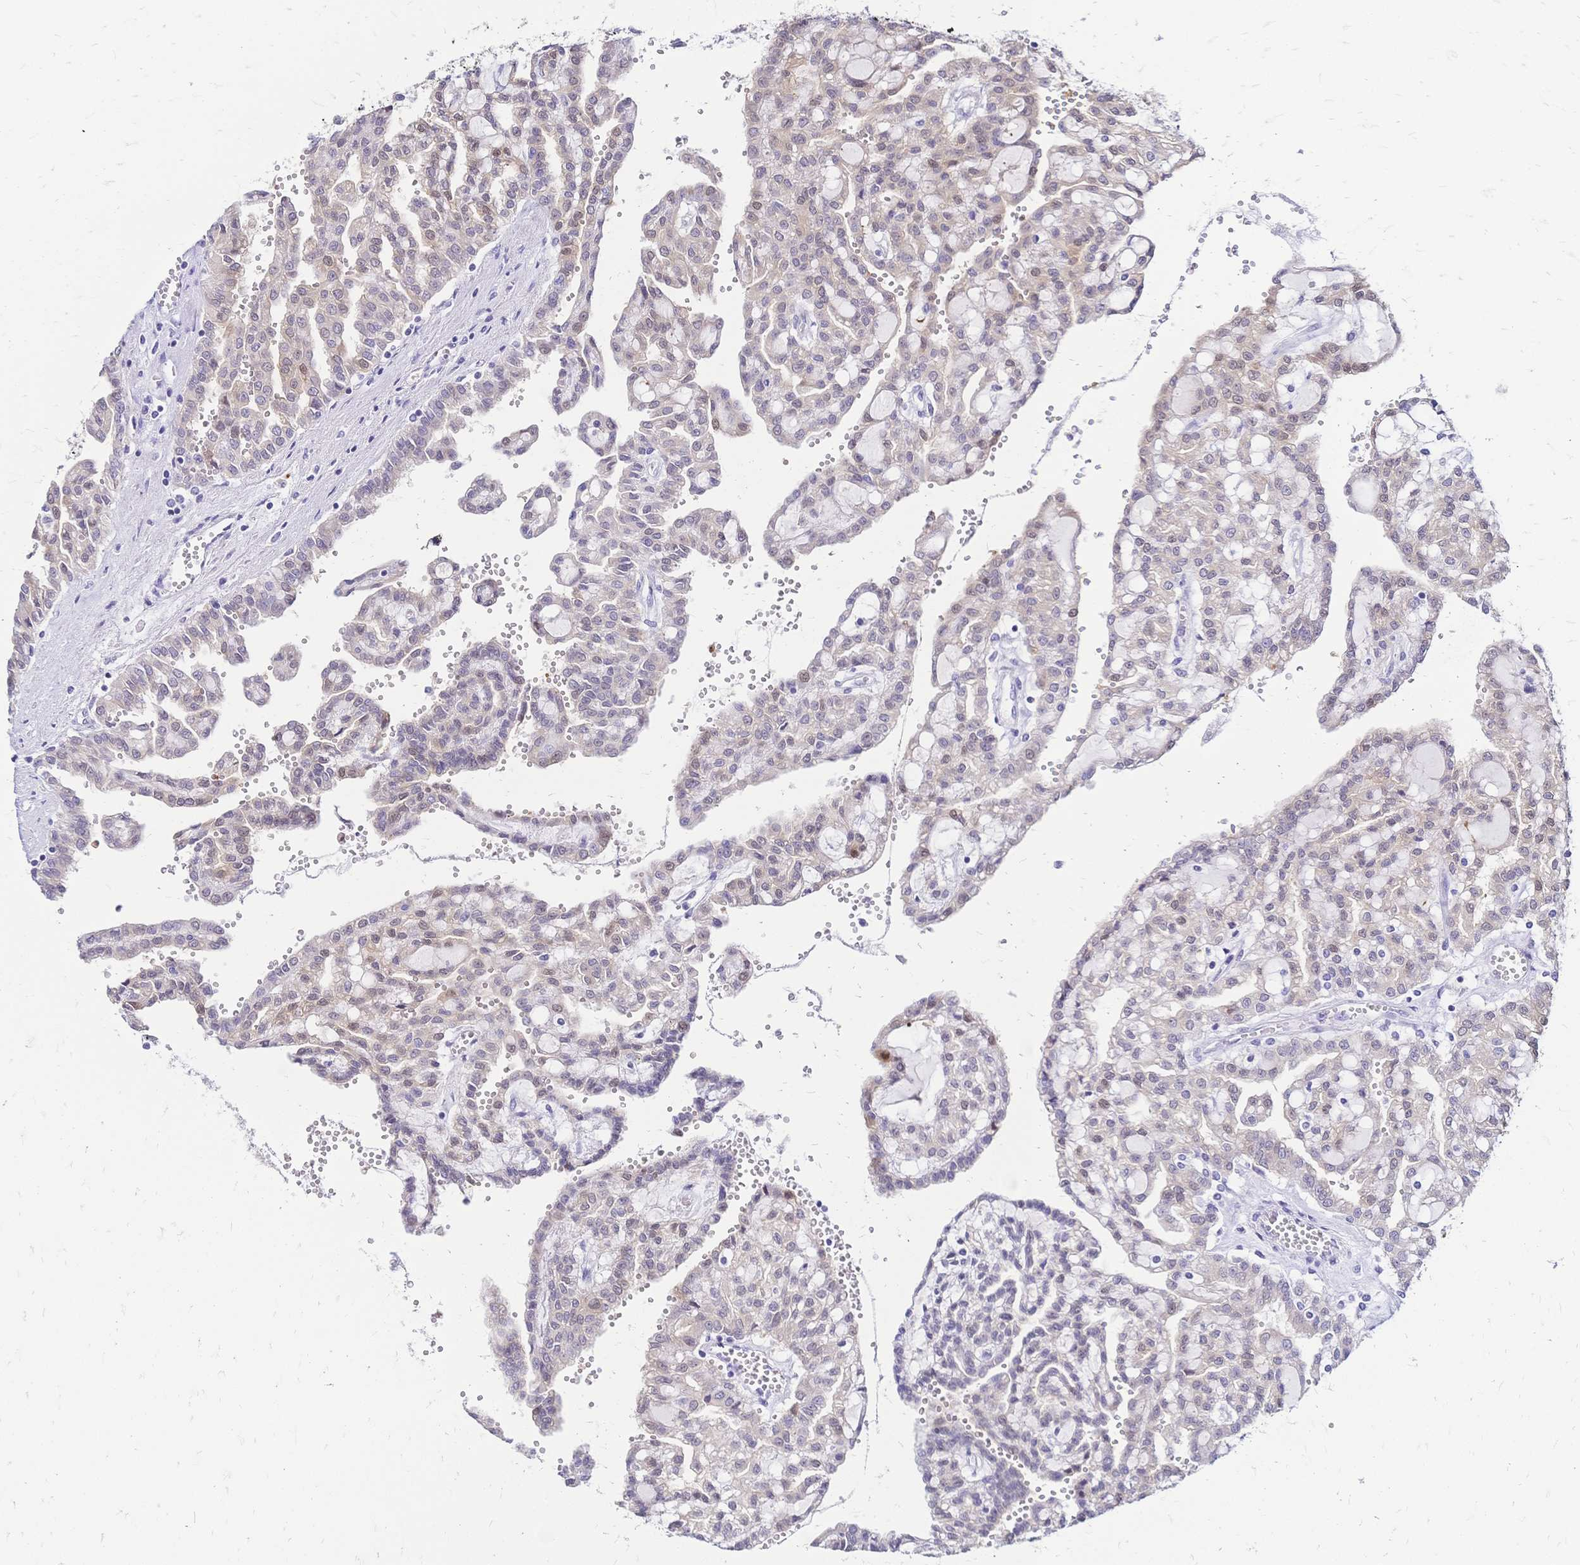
{"staining": {"intensity": "negative", "quantity": "none", "location": "none"}, "tissue": "renal cancer", "cell_type": "Tumor cells", "image_type": "cancer", "snomed": [{"axis": "morphology", "description": "Adenocarcinoma, NOS"}, {"axis": "topography", "description": "Kidney"}], "caption": "This is an immunohistochemistry (IHC) histopathology image of human renal adenocarcinoma. There is no expression in tumor cells.", "gene": "GRB7", "patient": {"sex": "male", "age": 63}}